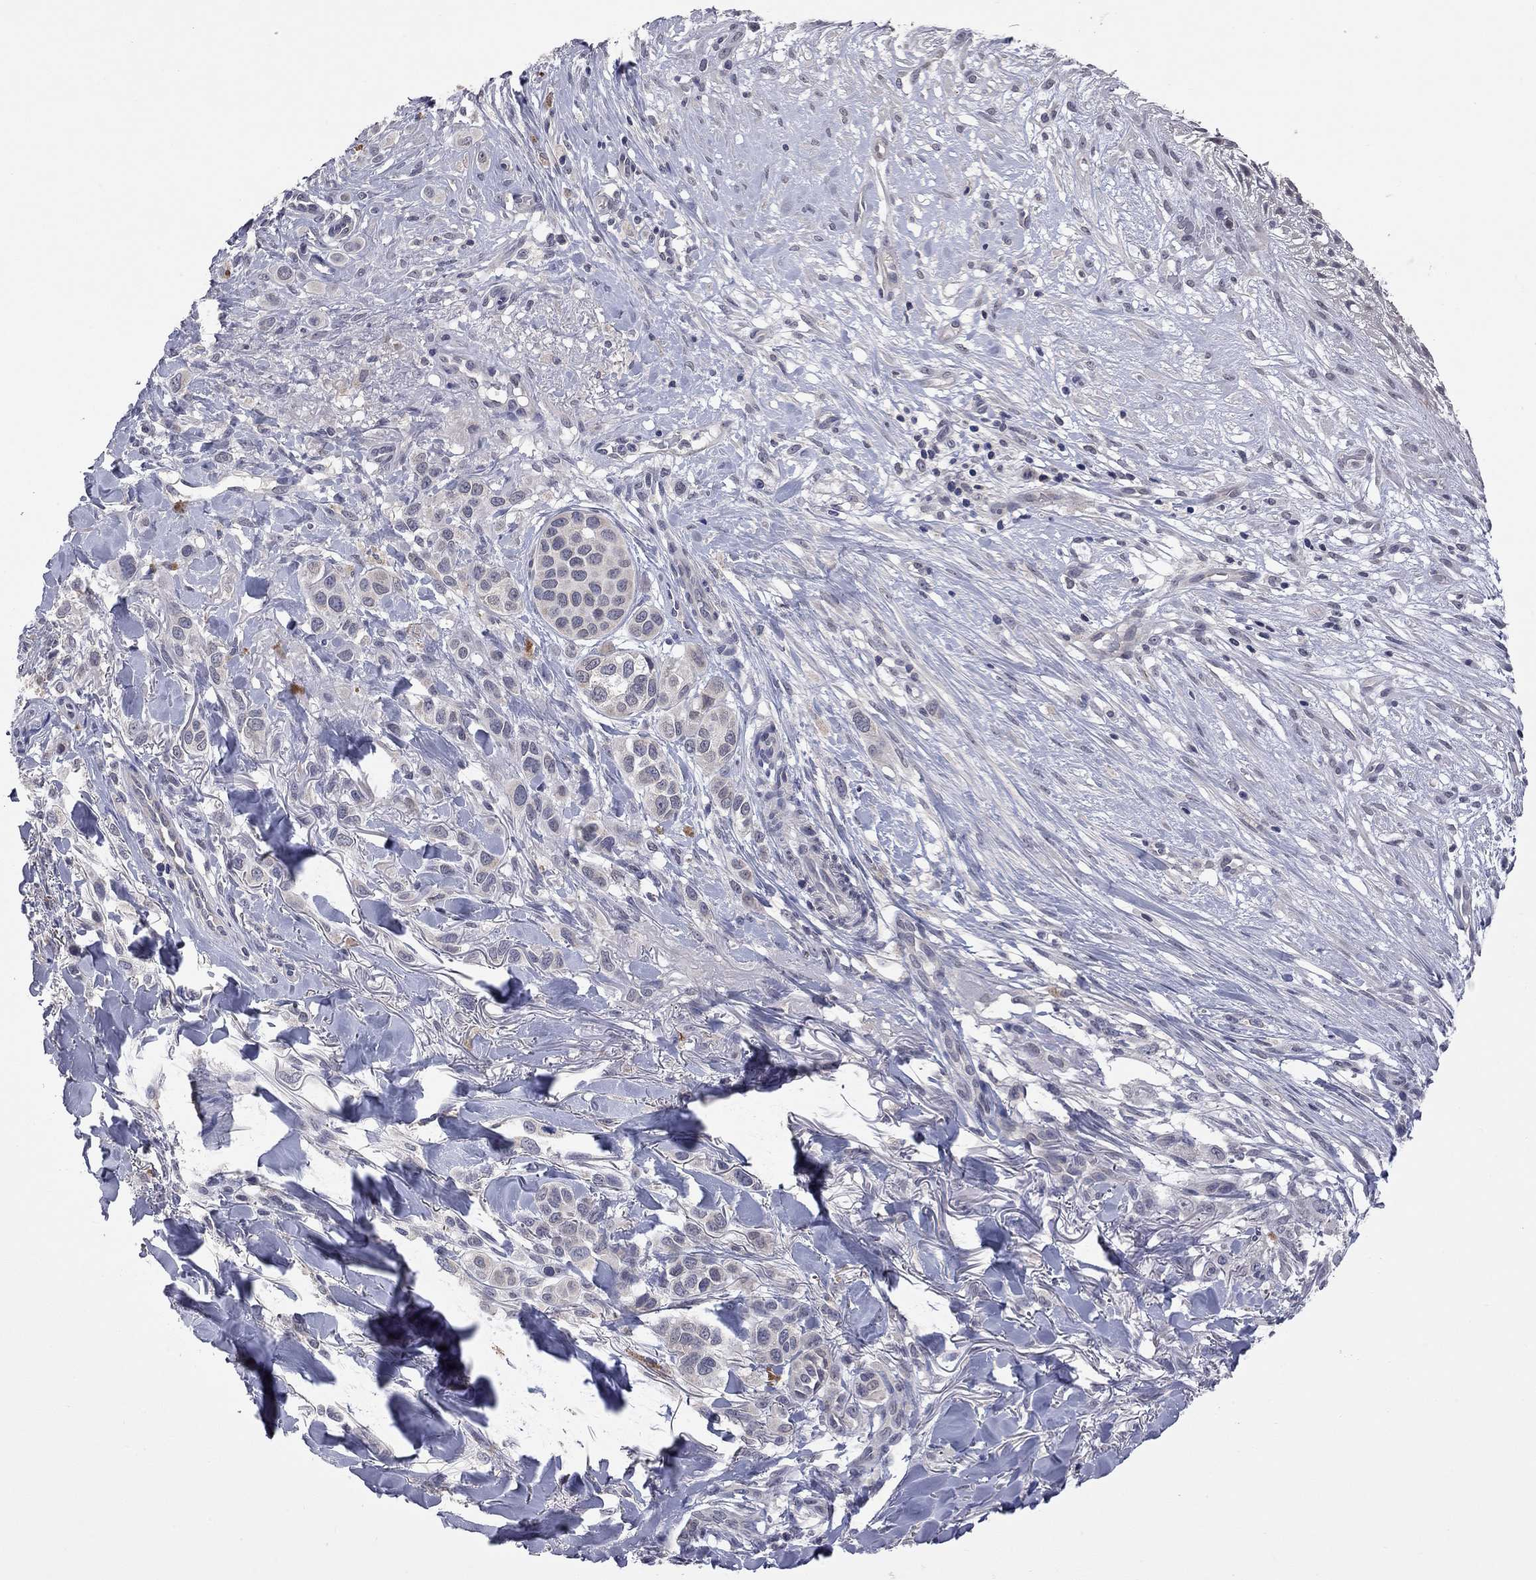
{"staining": {"intensity": "negative", "quantity": "none", "location": "none"}, "tissue": "melanoma", "cell_type": "Tumor cells", "image_type": "cancer", "snomed": [{"axis": "morphology", "description": "Malignant melanoma, NOS"}, {"axis": "topography", "description": "Skin"}], "caption": "Immunohistochemistry (IHC) image of malignant melanoma stained for a protein (brown), which exhibits no staining in tumor cells.", "gene": "FABP12", "patient": {"sex": "male", "age": 57}}